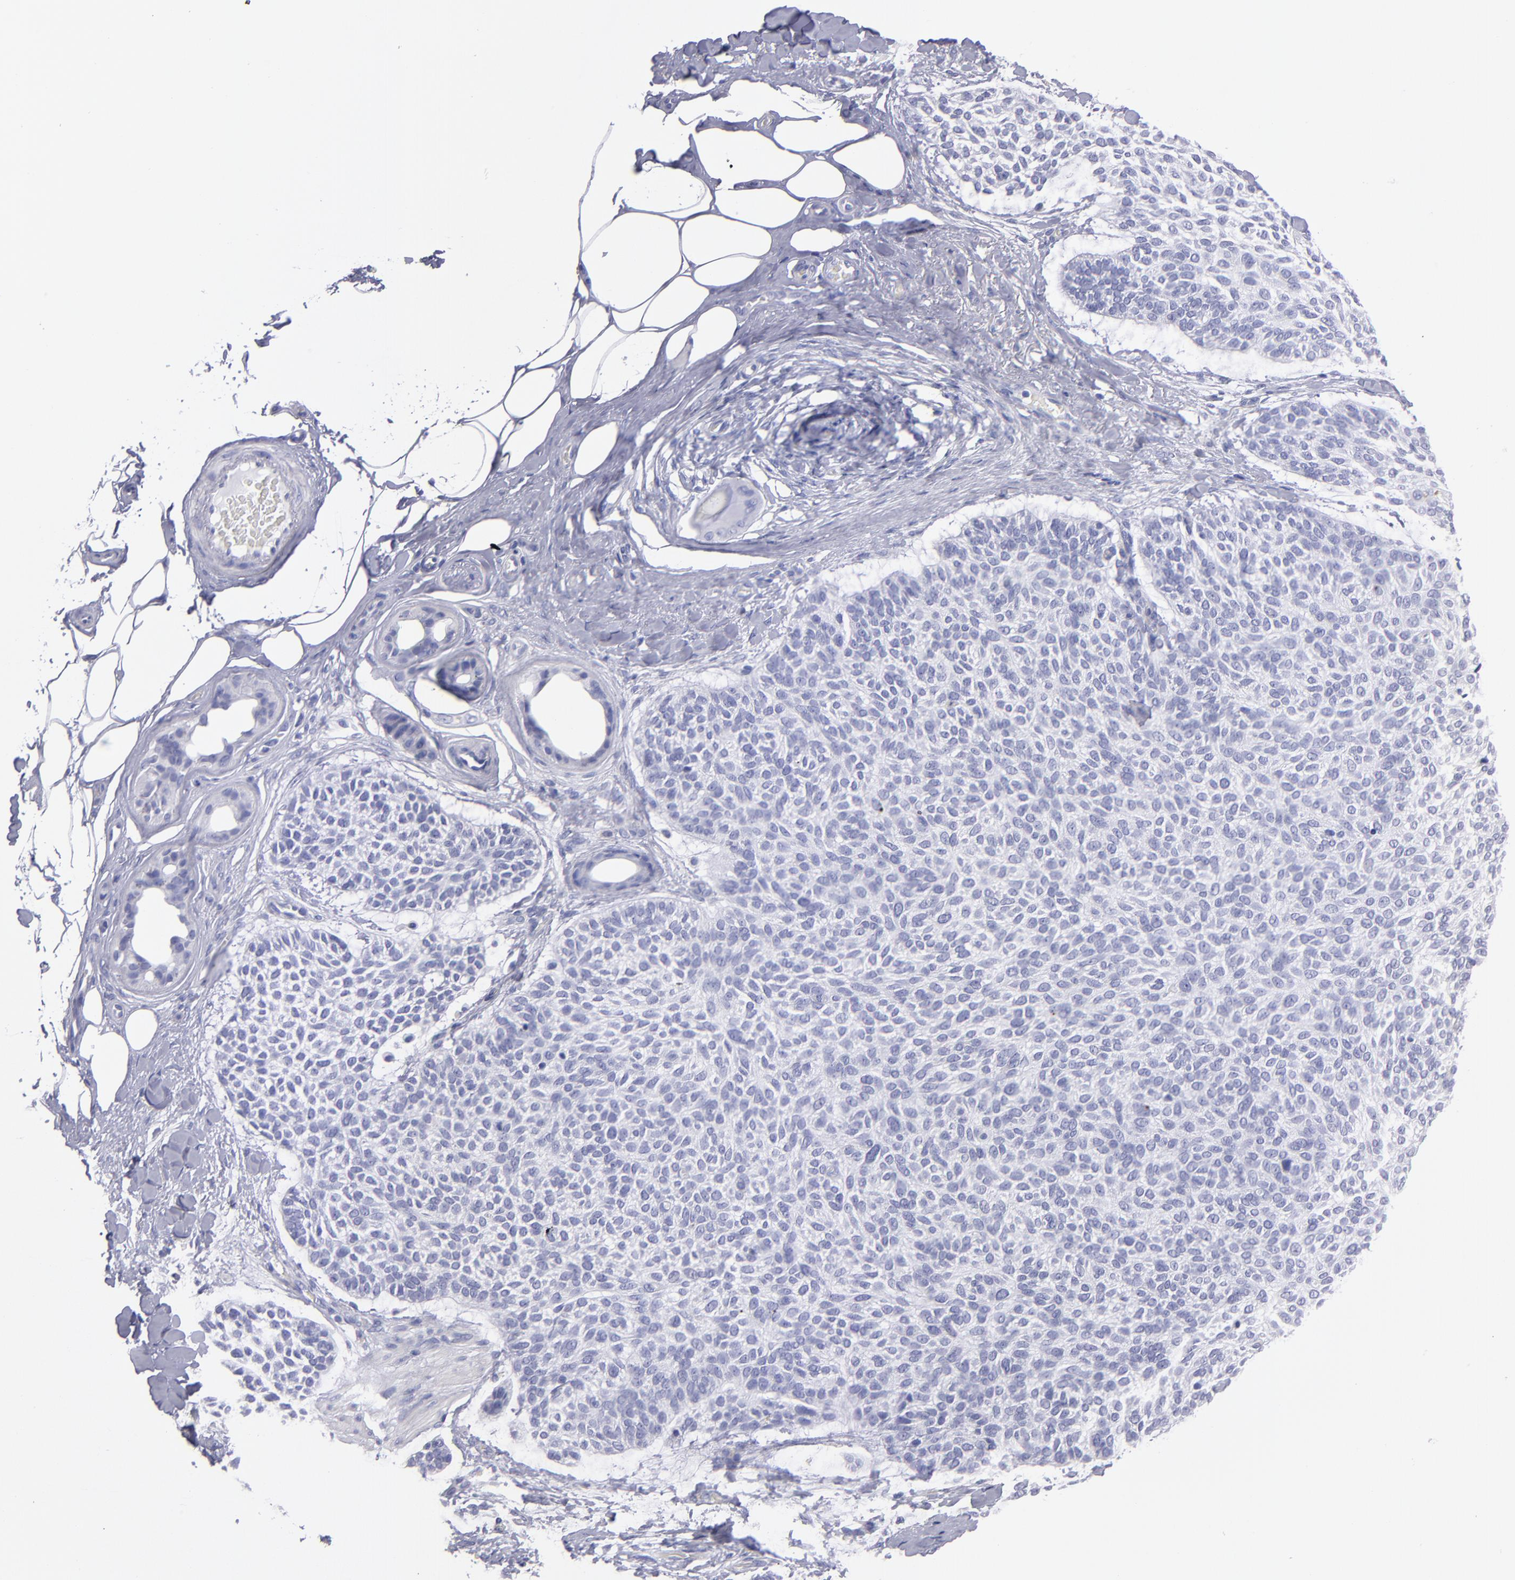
{"staining": {"intensity": "negative", "quantity": "none", "location": "none"}, "tissue": "skin cancer", "cell_type": "Tumor cells", "image_type": "cancer", "snomed": [{"axis": "morphology", "description": "Normal tissue, NOS"}, {"axis": "morphology", "description": "Basal cell carcinoma"}, {"axis": "topography", "description": "Skin"}], "caption": "There is no significant positivity in tumor cells of skin cancer (basal cell carcinoma).", "gene": "MB", "patient": {"sex": "female", "age": 70}}